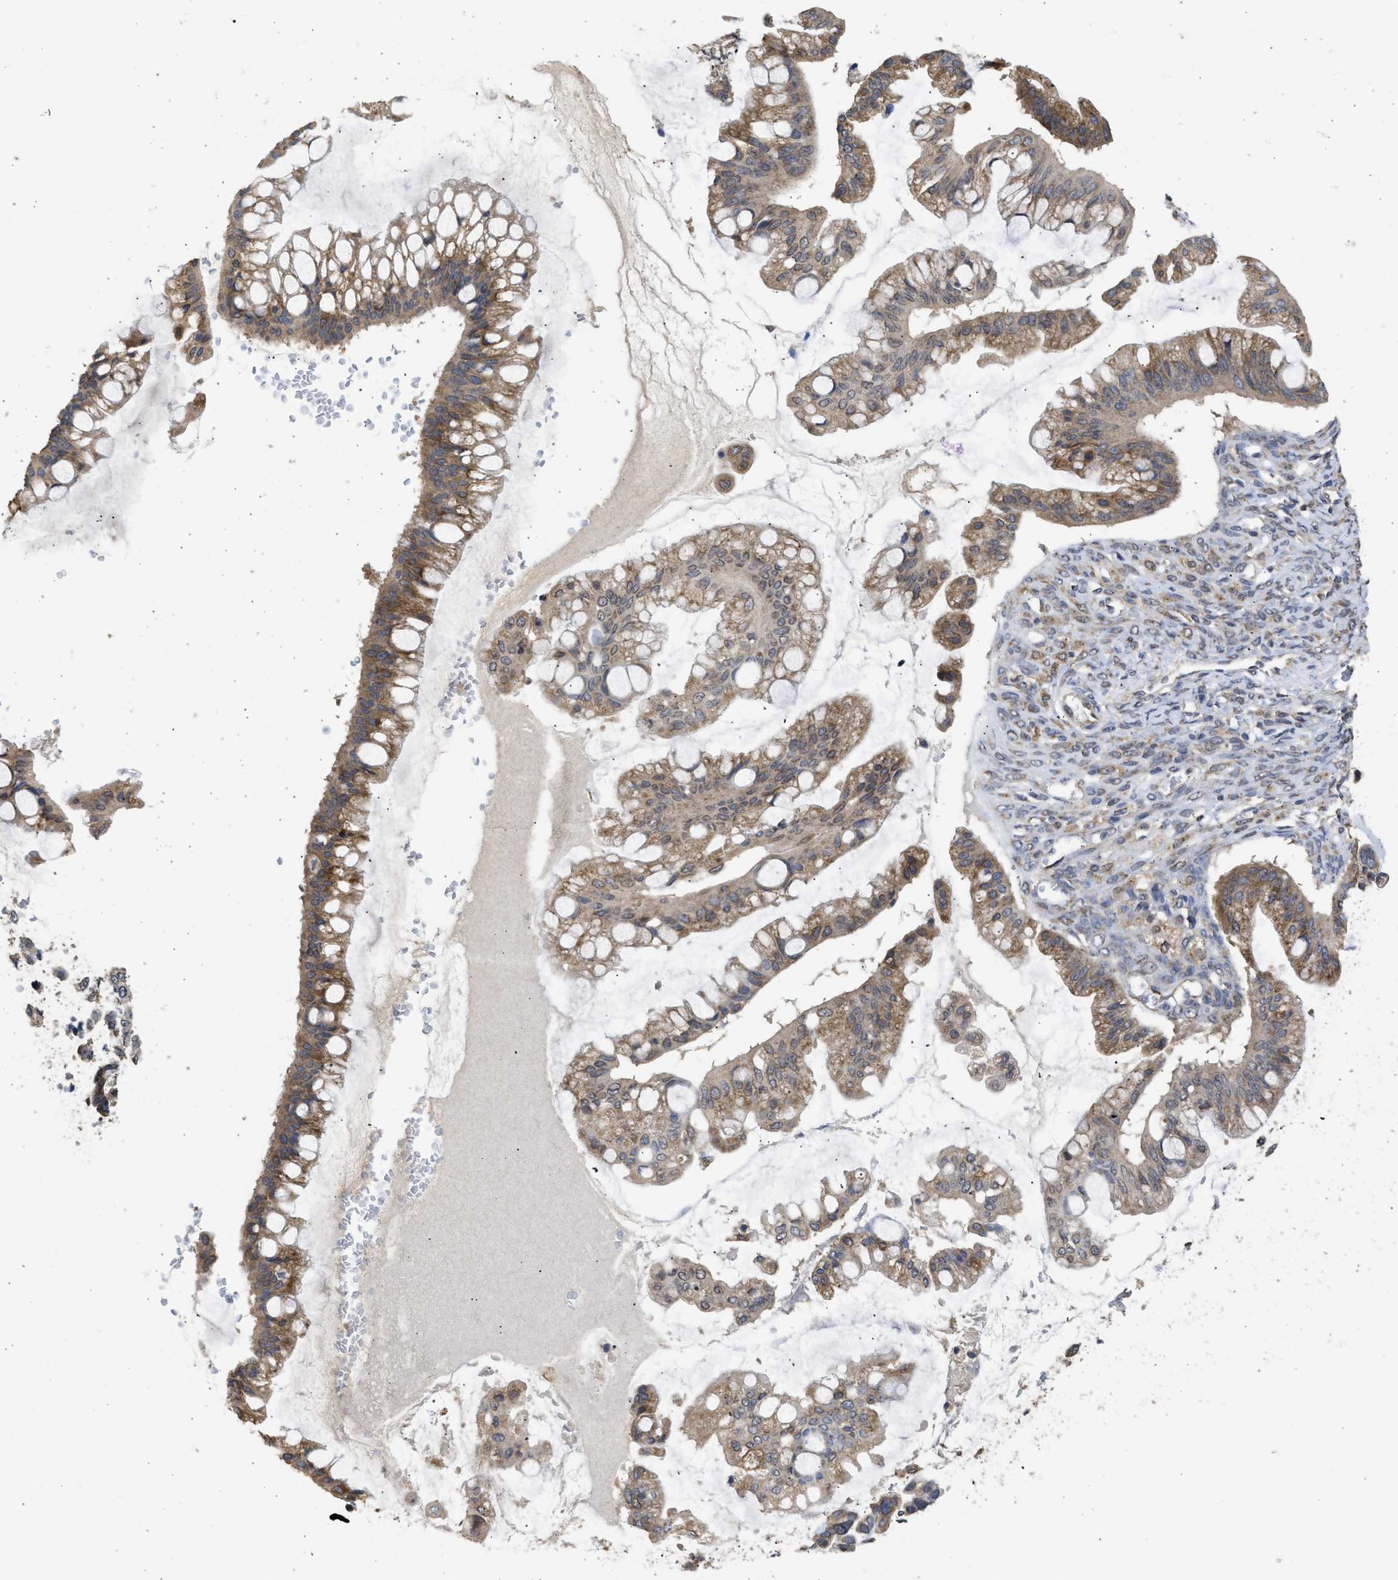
{"staining": {"intensity": "moderate", "quantity": ">75%", "location": "cytoplasmic/membranous"}, "tissue": "ovarian cancer", "cell_type": "Tumor cells", "image_type": "cancer", "snomed": [{"axis": "morphology", "description": "Cystadenocarcinoma, mucinous, NOS"}, {"axis": "topography", "description": "Ovary"}], "caption": "Ovarian cancer (mucinous cystadenocarcinoma) stained for a protein (brown) demonstrates moderate cytoplasmic/membranous positive staining in approximately >75% of tumor cells.", "gene": "DNAJC1", "patient": {"sex": "female", "age": 73}}